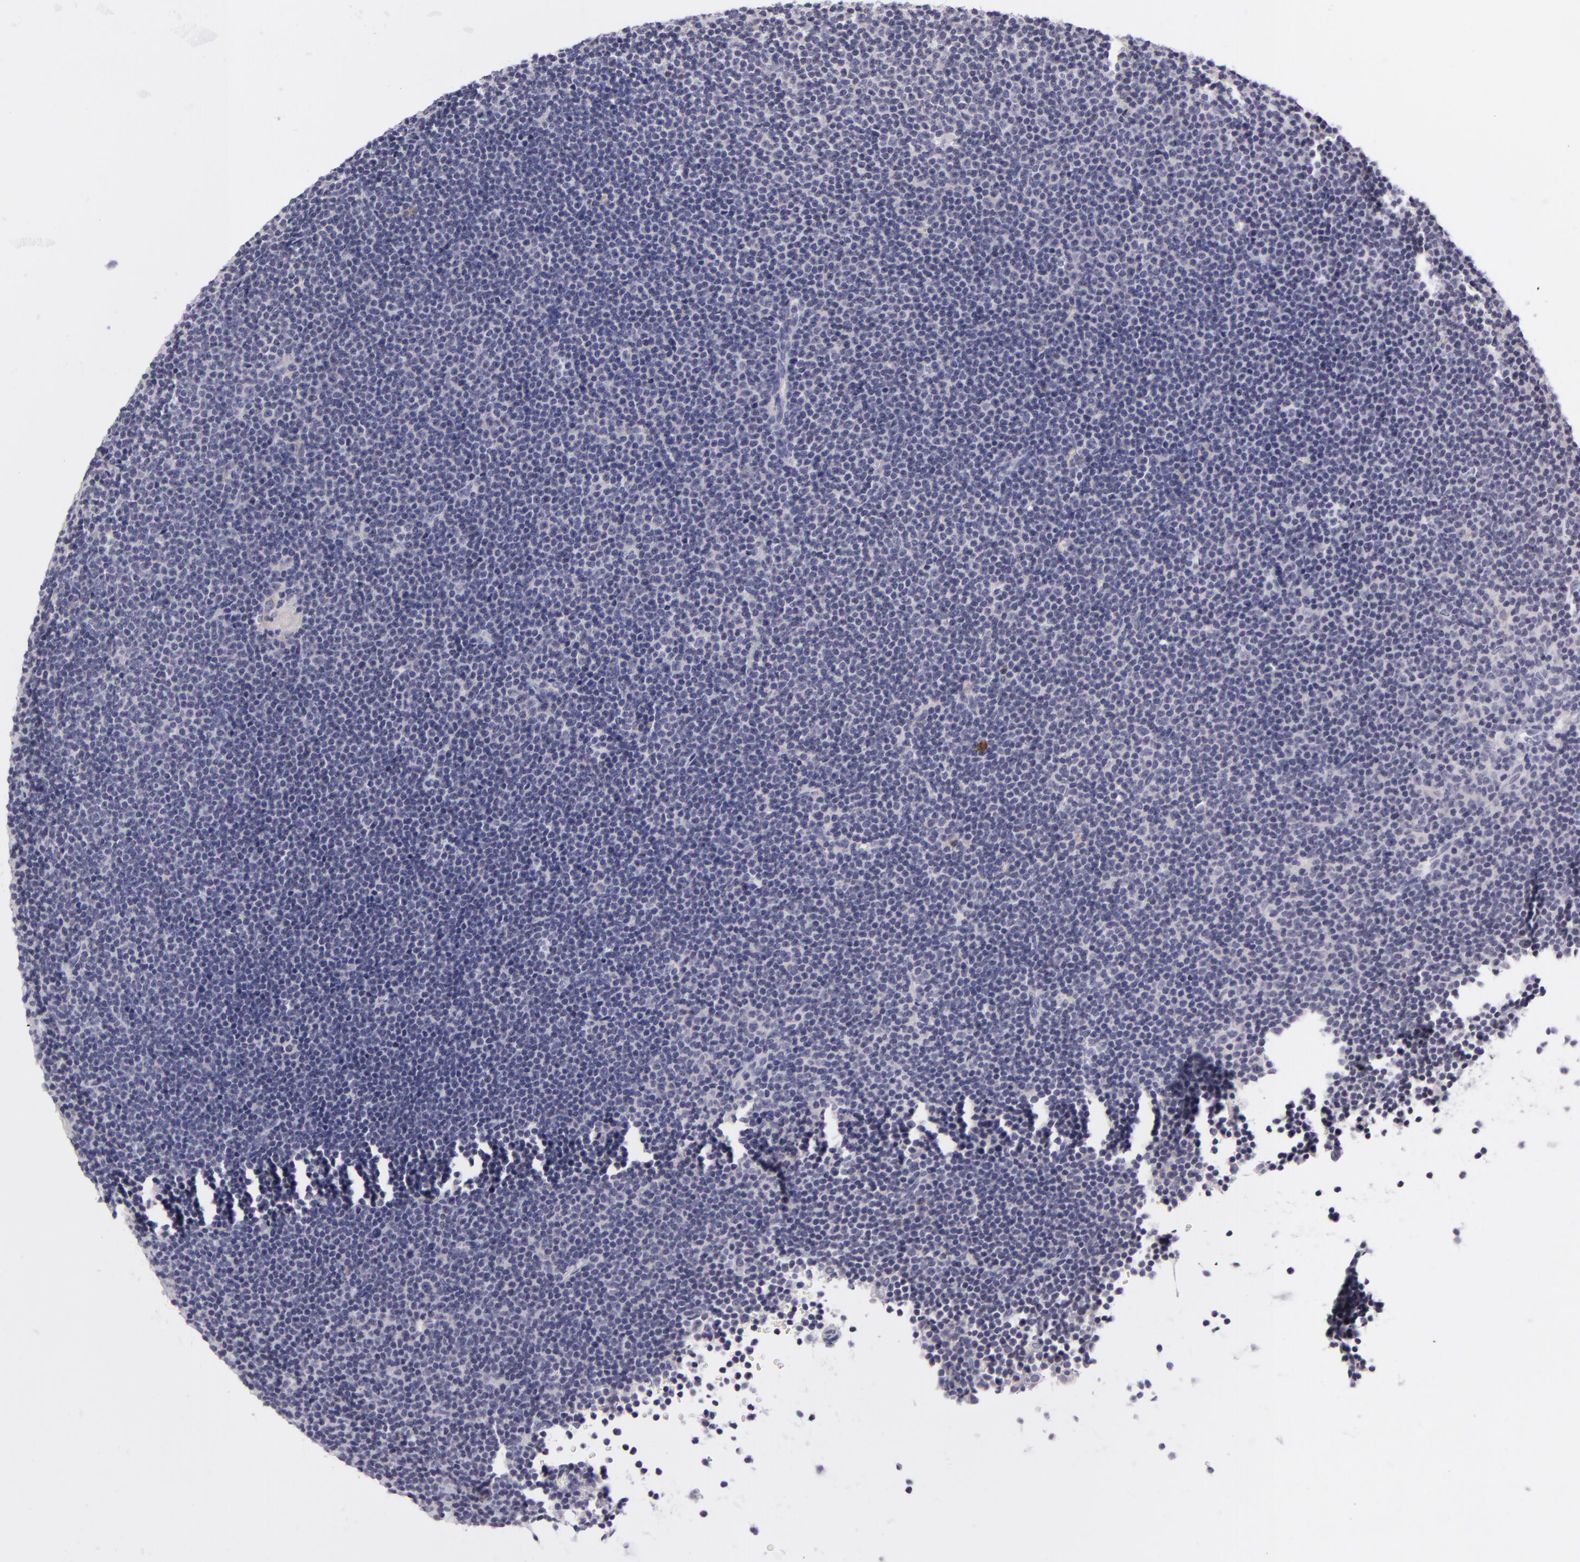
{"staining": {"intensity": "negative", "quantity": "none", "location": "none"}, "tissue": "lymphoma", "cell_type": "Tumor cells", "image_type": "cancer", "snomed": [{"axis": "morphology", "description": "Malignant lymphoma, non-Hodgkin's type, Low grade"}, {"axis": "topography", "description": "Lymph node"}], "caption": "Tumor cells show no significant protein staining in lymphoma. Nuclei are stained in blue.", "gene": "DAG1", "patient": {"sex": "female", "age": 69}}